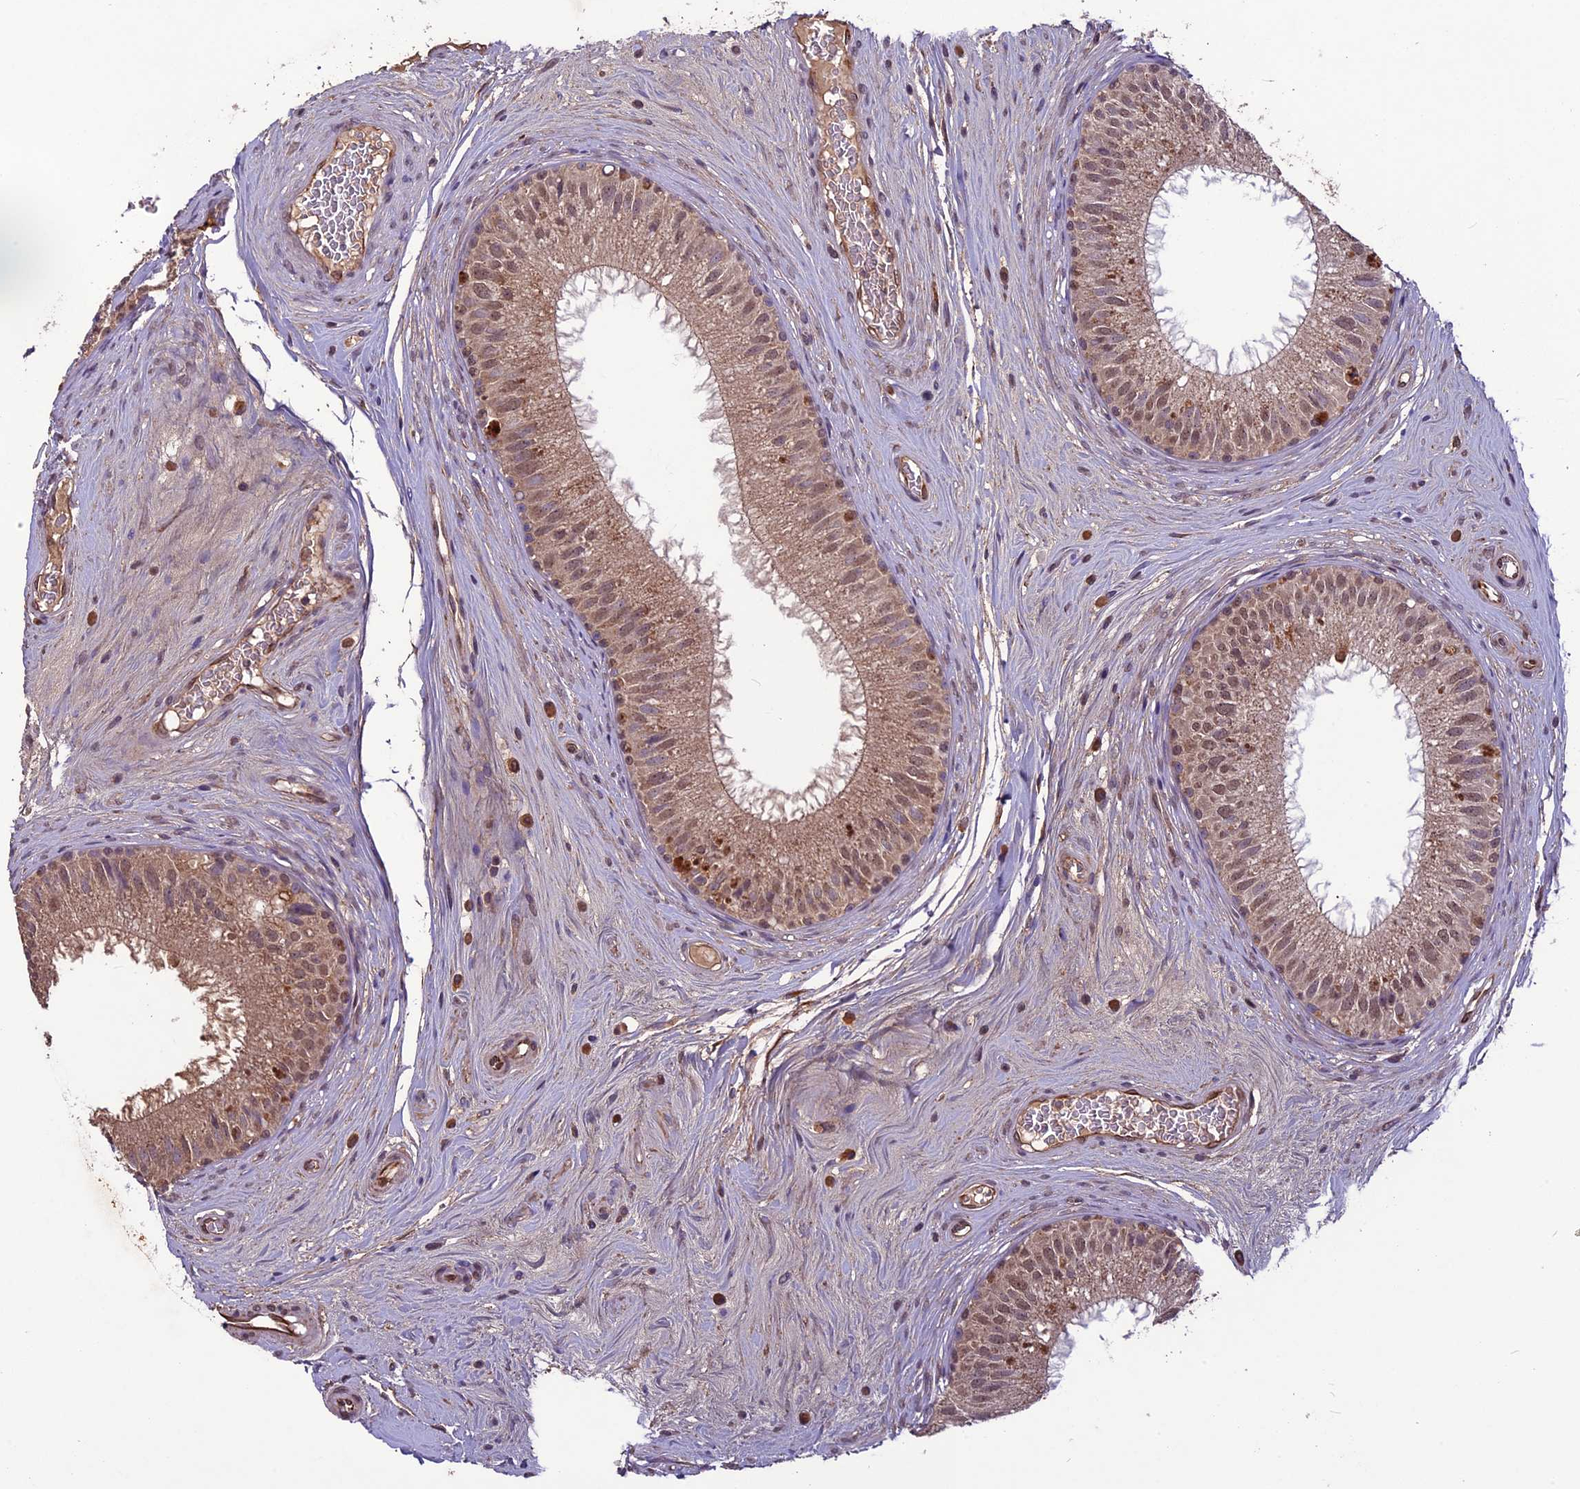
{"staining": {"intensity": "moderate", "quantity": ">75%", "location": "cytoplasmic/membranous,nuclear"}, "tissue": "epididymis", "cell_type": "Glandular cells", "image_type": "normal", "snomed": [{"axis": "morphology", "description": "Normal tissue, NOS"}, {"axis": "topography", "description": "Epididymis"}], "caption": "IHC image of unremarkable epididymis: human epididymis stained using IHC demonstrates medium levels of moderate protein expression localized specifically in the cytoplasmic/membranous,nuclear of glandular cells, appearing as a cytoplasmic/membranous,nuclear brown color.", "gene": "C3orf70", "patient": {"sex": "male", "age": 33}}